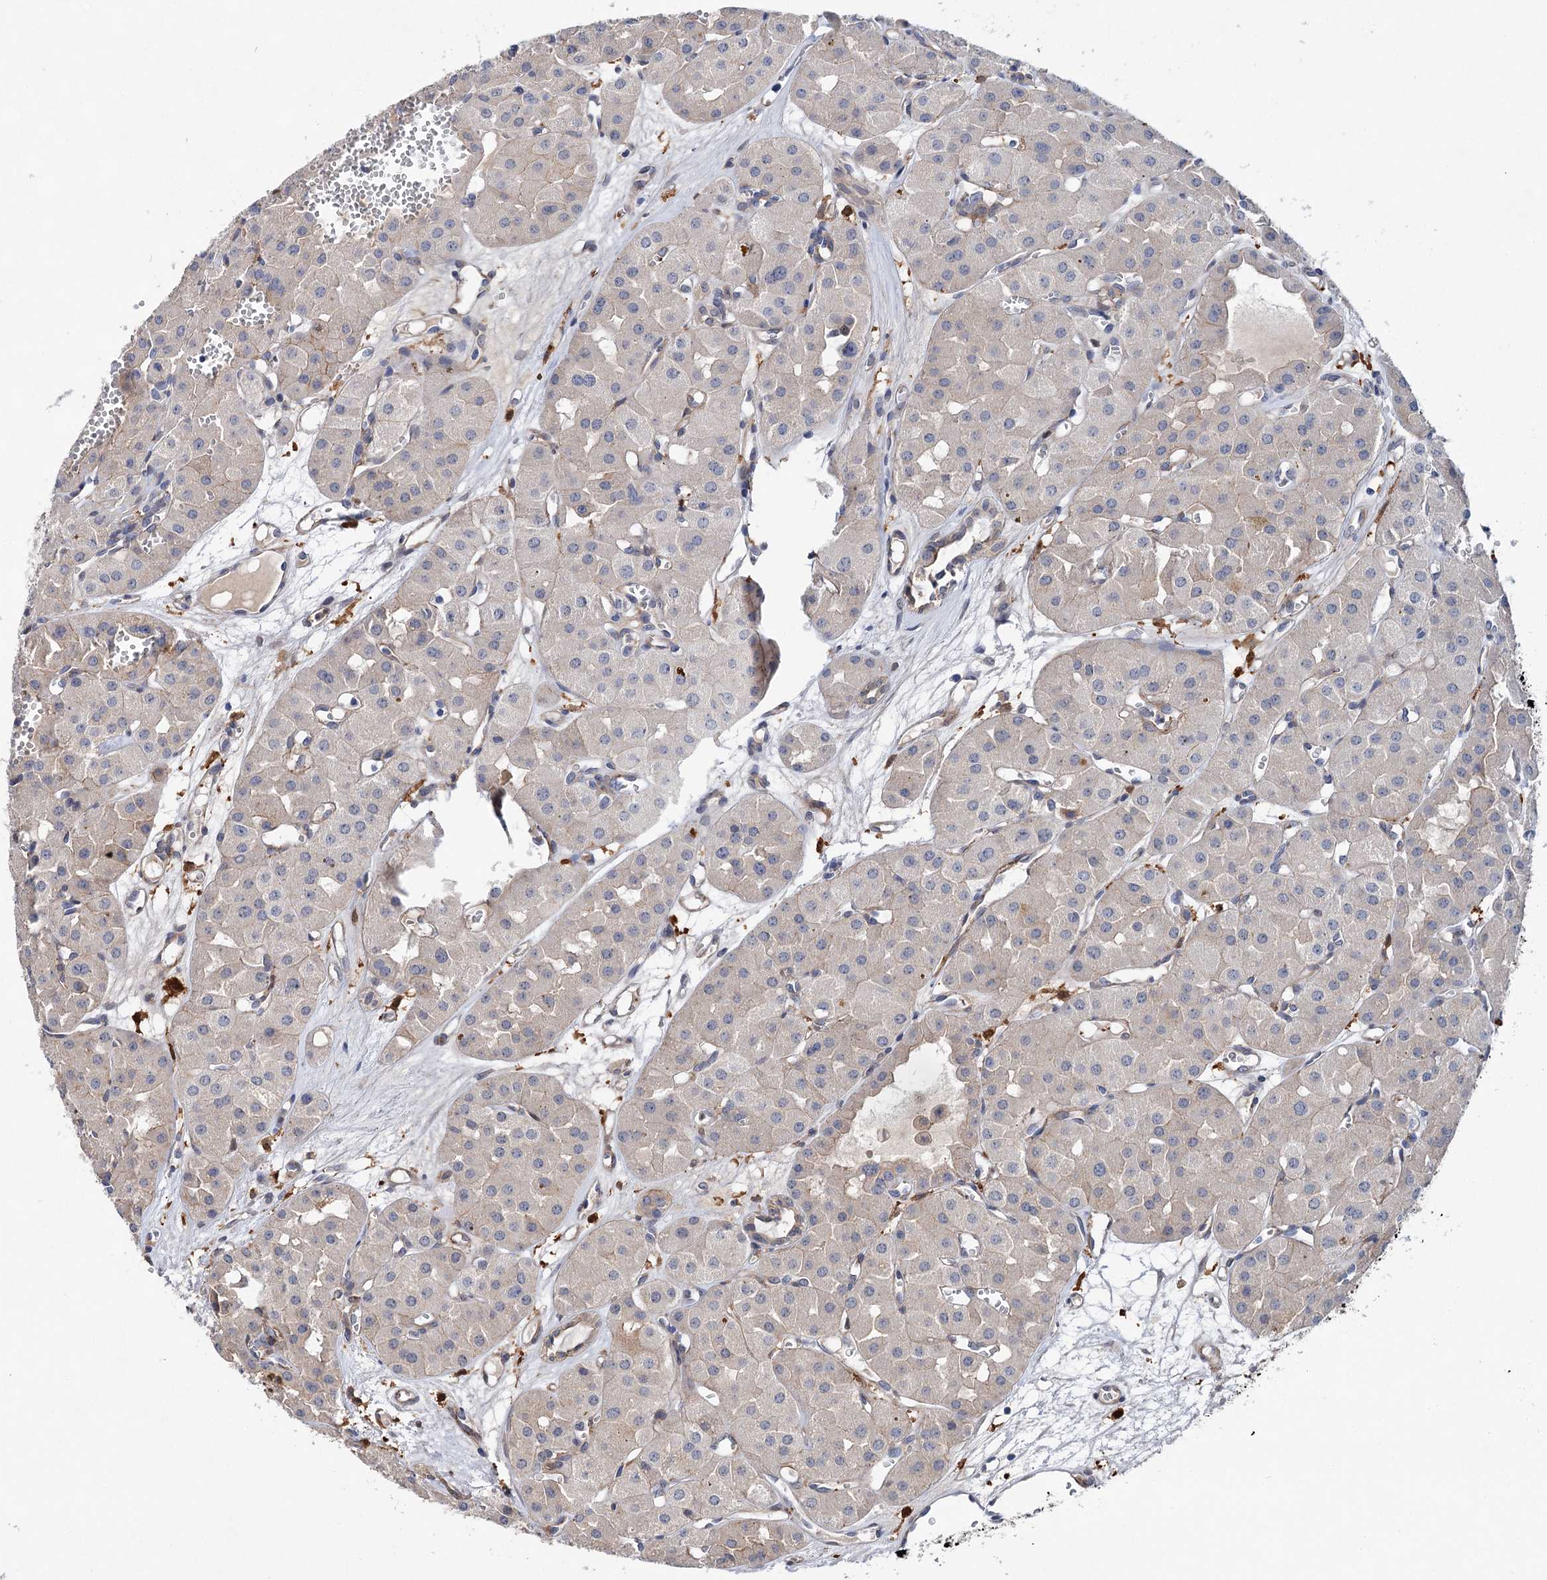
{"staining": {"intensity": "negative", "quantity": "none", "location": "none"}, "tissue": "renal cancer", "cell_type": "Tumor cells", "image_type": "cancer", "snomed": [{"axis": "morphology", "description": "Carcinoma, NOS"}, {"axis": "topography", "description": "Kidney"}], "caption": "Immunohistochemistry (IHC) of renal cancer reveals no positivity in tumor cells.", "gene": "TMTC3", "patient": {"sex": "female", "age": 75}}